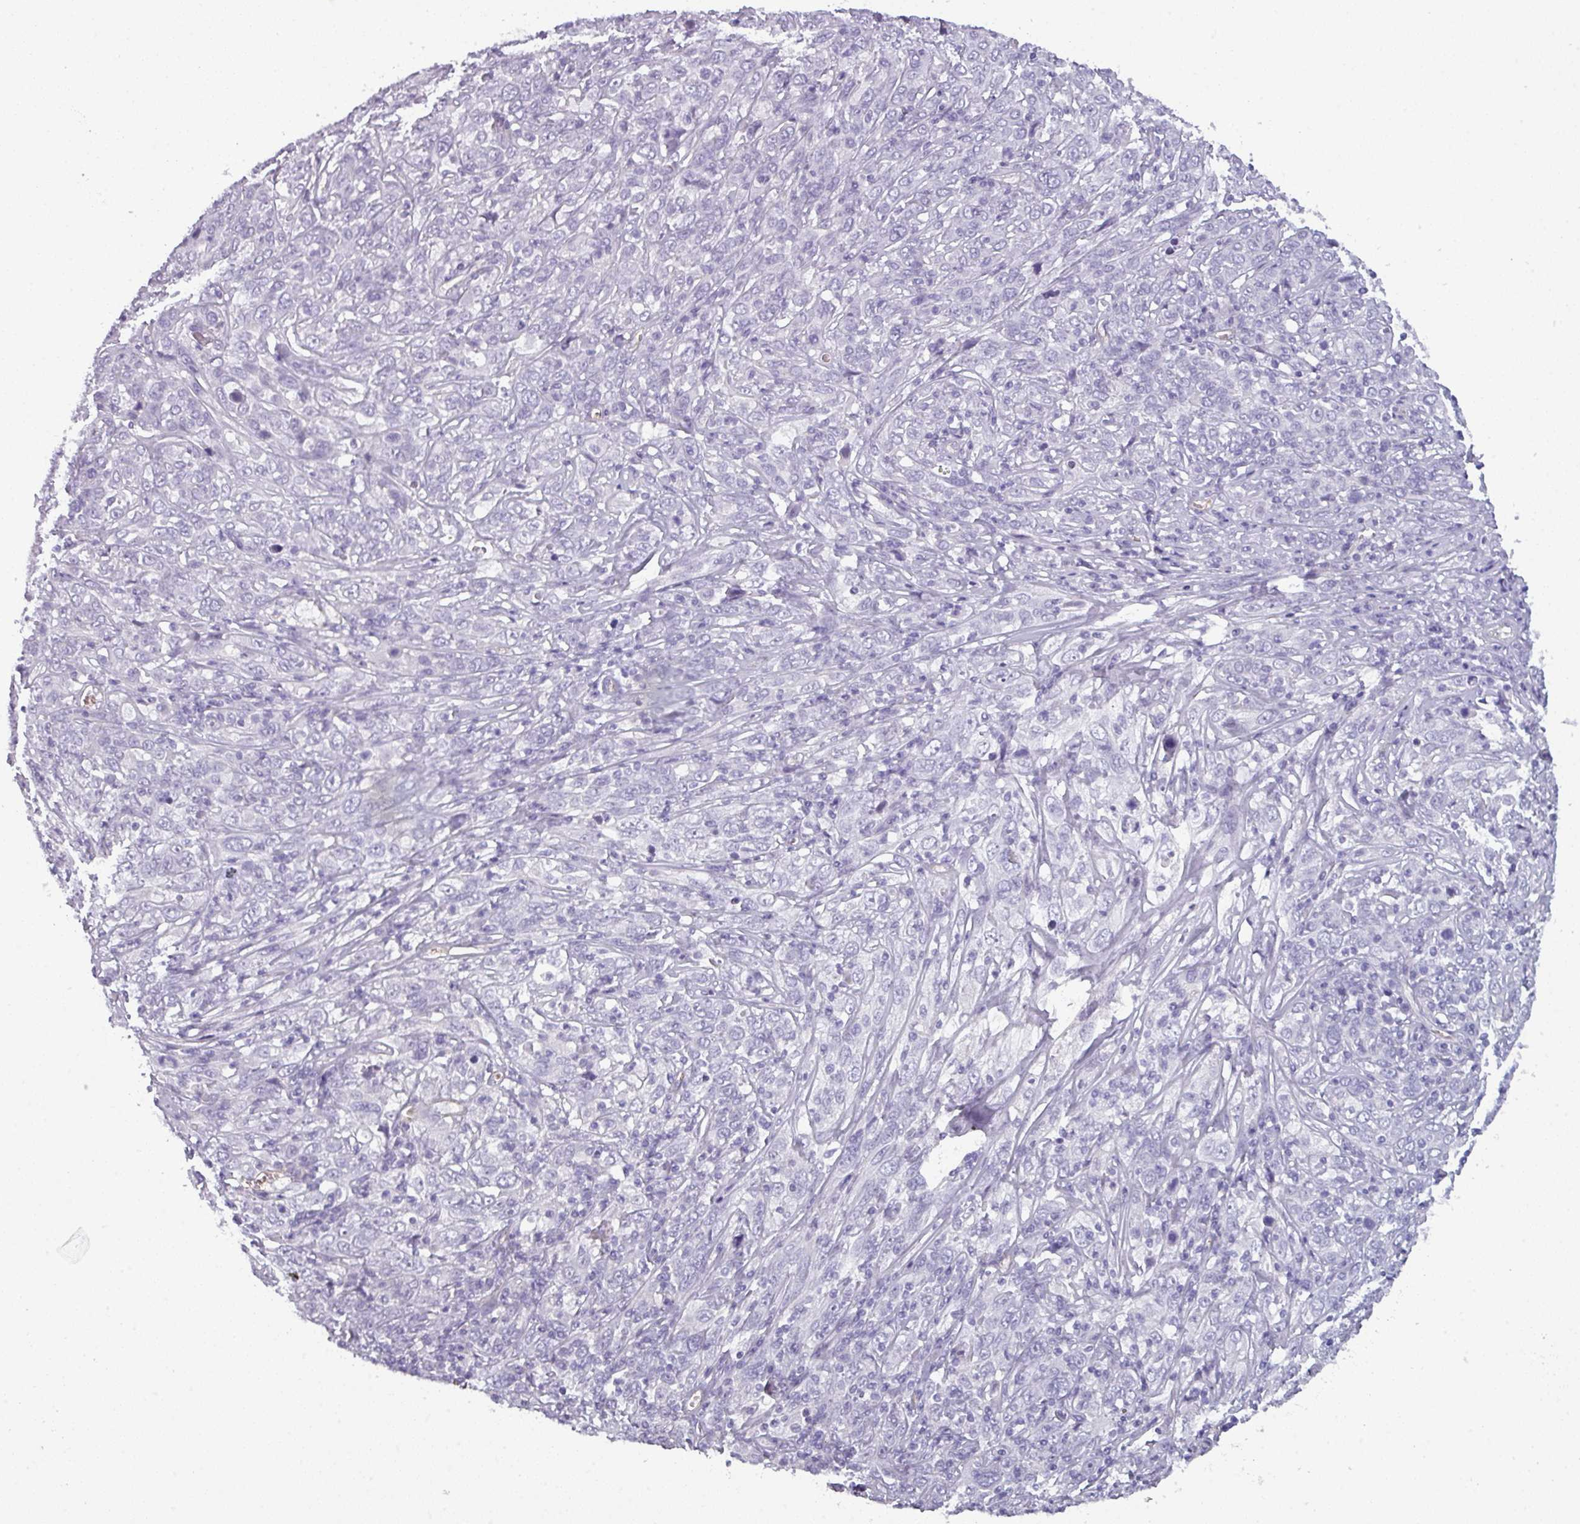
{"staining": {"intensity": "negative", "quantity": "none", "location": "none"}, "tissue": "cervical cancer", "cell_type": "Tumor cells", "image_type": "cancer", "snomed": [{"axis": "morphology", "description": "Squamous cell carcinoma, NOS"}, {"axis": "topography", "description": "Cervix"}], "caption": "This is an IHC image of human squamous cell carcinoma (cervical). There is no positivity in tumor cells.", "gene": "AREL1", "patient": {"sex": "female", "age": 46}}